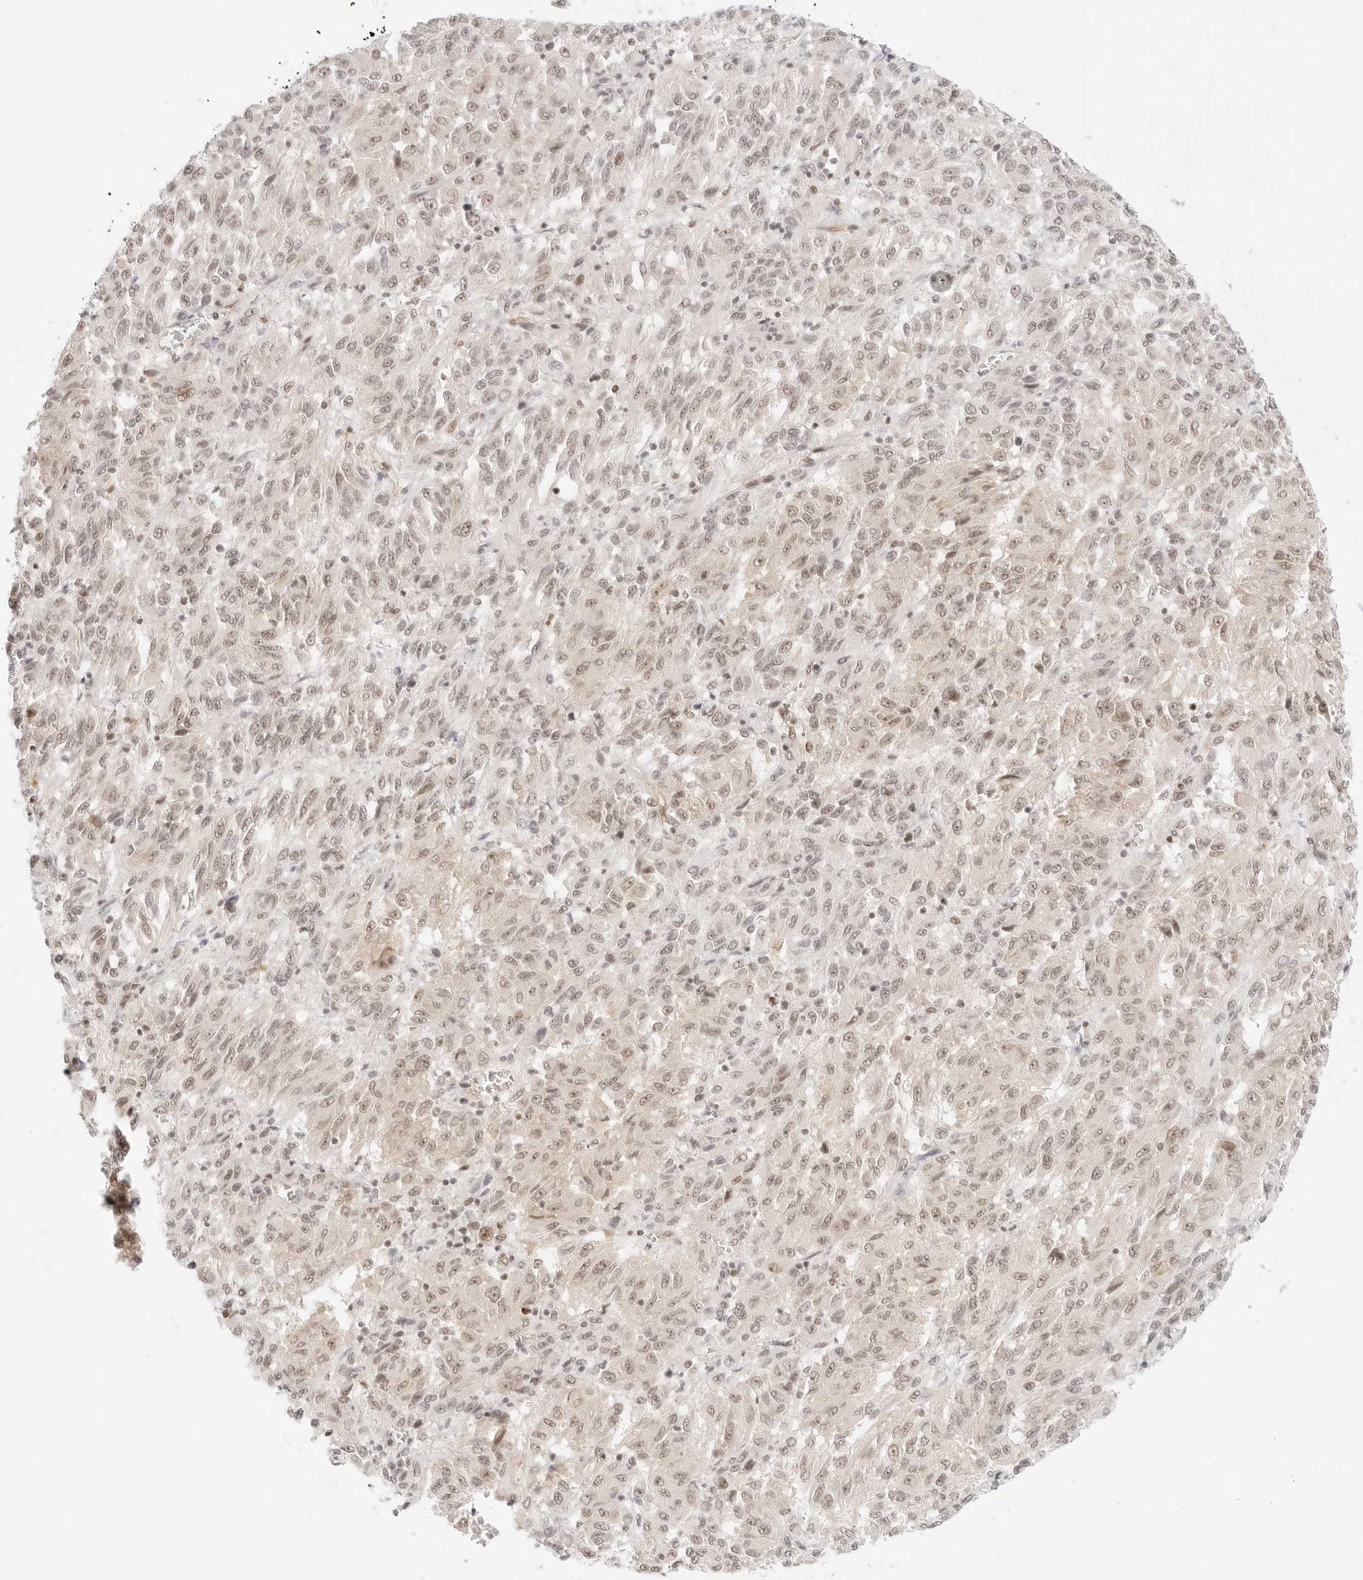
{"staining": {"intensity": "weak", "quantity": "25%-75%", "location": "nuclear"}, "tissue": "melanoma", "cell_type": "Tumor cells", "image_type": "cancer", "snomed": [{"axis": "morphology", "description": "Malignant melanoma, Metastatic site"}, {"axis": "topography", "description": "Lung"}], "caption": "Weak nuclear protein expression is identified in approximately 25%-75% of tumor cells in malignant melanoma (metastatic site).", "gene": "ITGA6", "patient": {"sex": "male", "age": 64}}